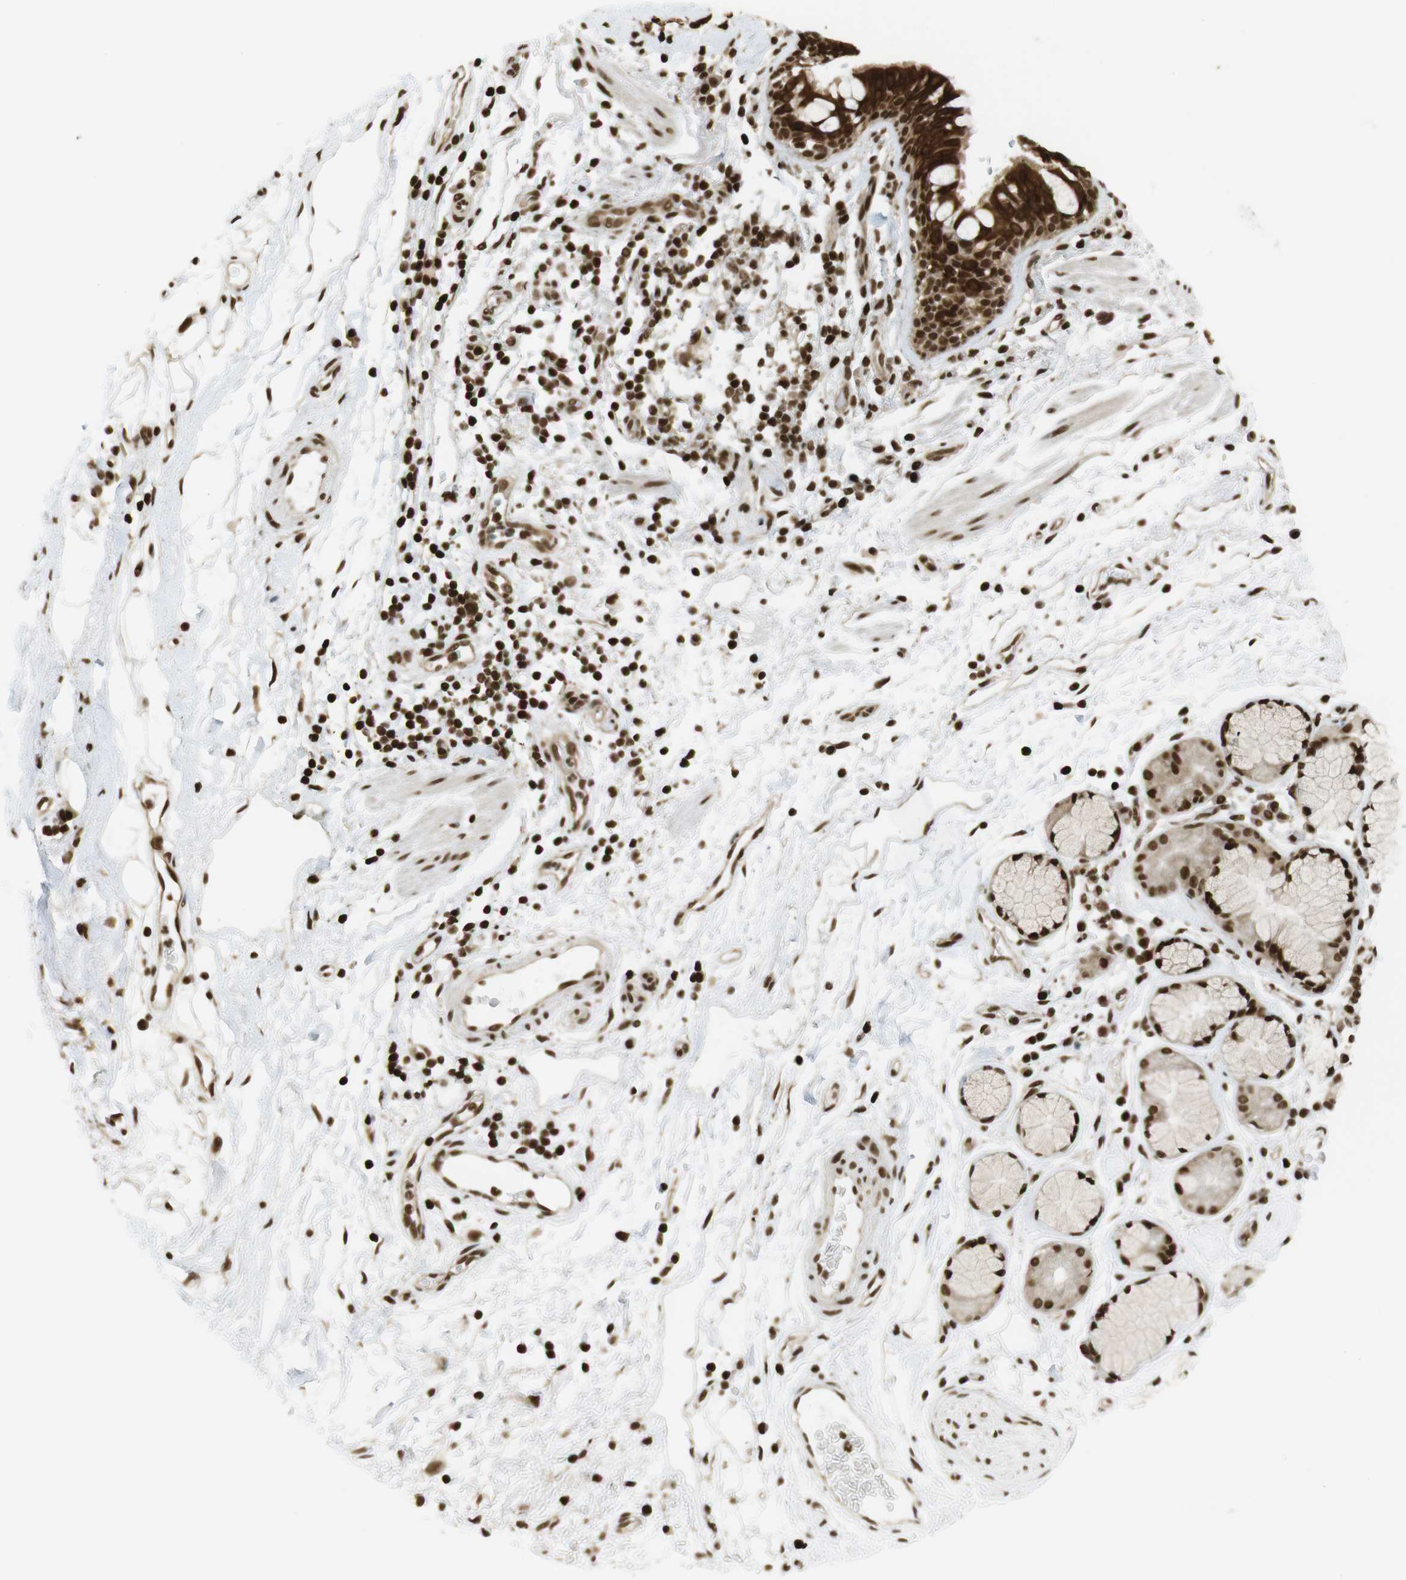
{"staining": {"intensity": "strong", "quantity": ">75%", "location": "cytoplasmic/membranous,nuclear"}, "tissue": "bronchus", "cell_type": "Respiratory epithelial cells", "image_type": "normal", "snomed": [{"axis": "morphology", "description": "Normal tissue, NOS"}, {"axis": "morphology", "description": "Inflammation, NOS"}, {"axis": "topography", "description": "Cartilage tissue"}, {"axis": "topography", "description": "Bronchus"}], "caption": "Normal bronchus was stained to show a protein in brown. There is high levels of strong cytoplasmic/membranous,nuclear positivity in about >75% of respiratory epithelial cells.", "gene": "RUVBL2", "patient": {"sex": "male", "age": 77}}